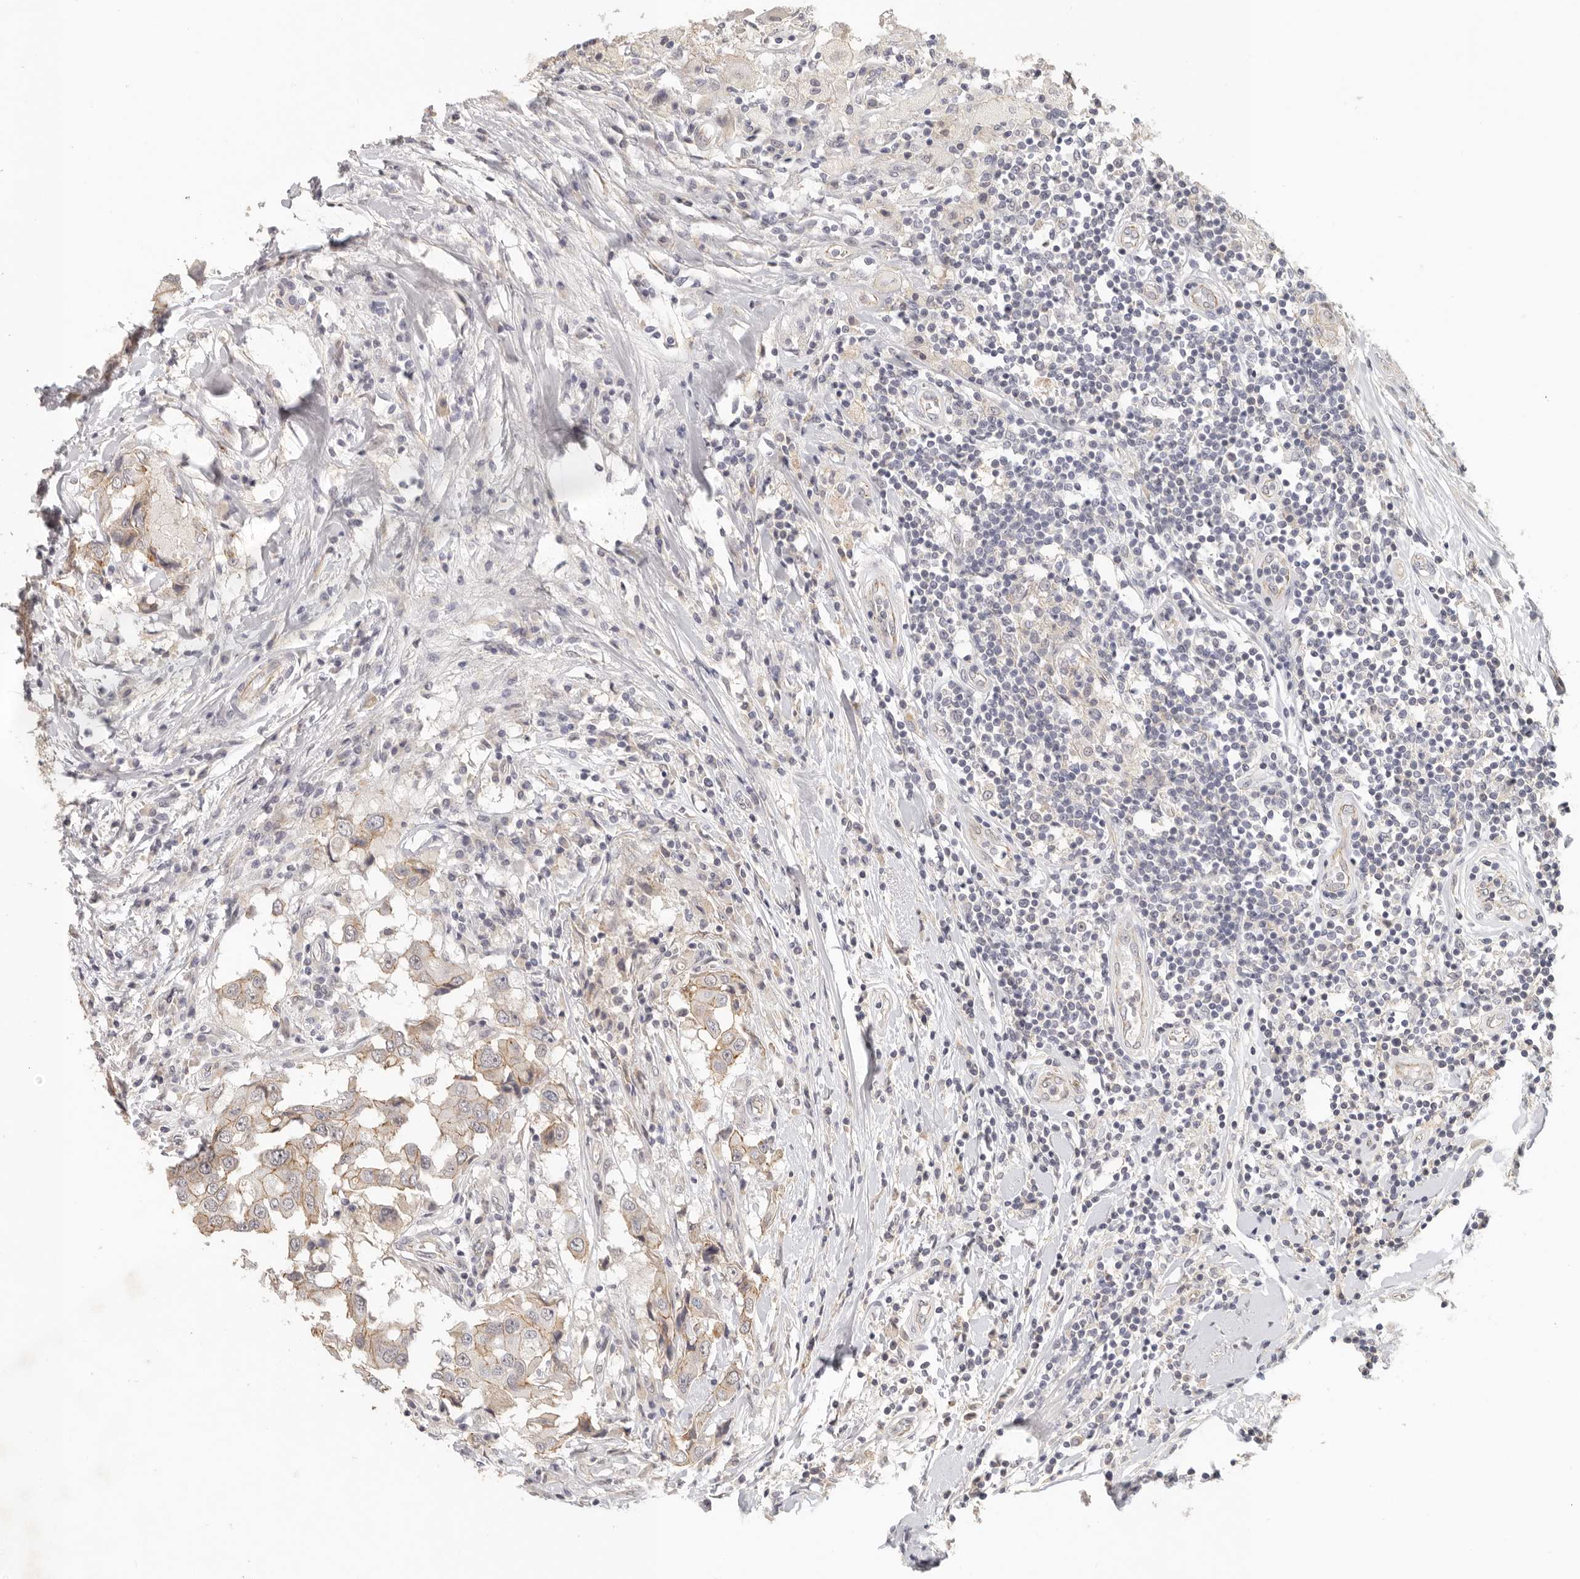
{"staining": {"intensity": "weak", "quantity": "25%-75%", "location": "cytoplasmic/membranous"}, "tissue": "breast cancer", "cell_type": "Tumor cells", "image_type": "cancer", "snomed": [{"axis": "morphology", "description": "Duct carcinoma"}, {"axis": "topography", "description": "Breast"}], "caption": "Immunohistochemistry (IHC) (DAB (3,3'-diaminobenzidine)) staining of human breast cancer (infiltrating ductal carcinoma) shows weak cytoplasmic/membranous protein positivity in about 25%-75% of tumor cells.", "gene": "ANXA9", "patient": {"sex": "female", "age": 27}}